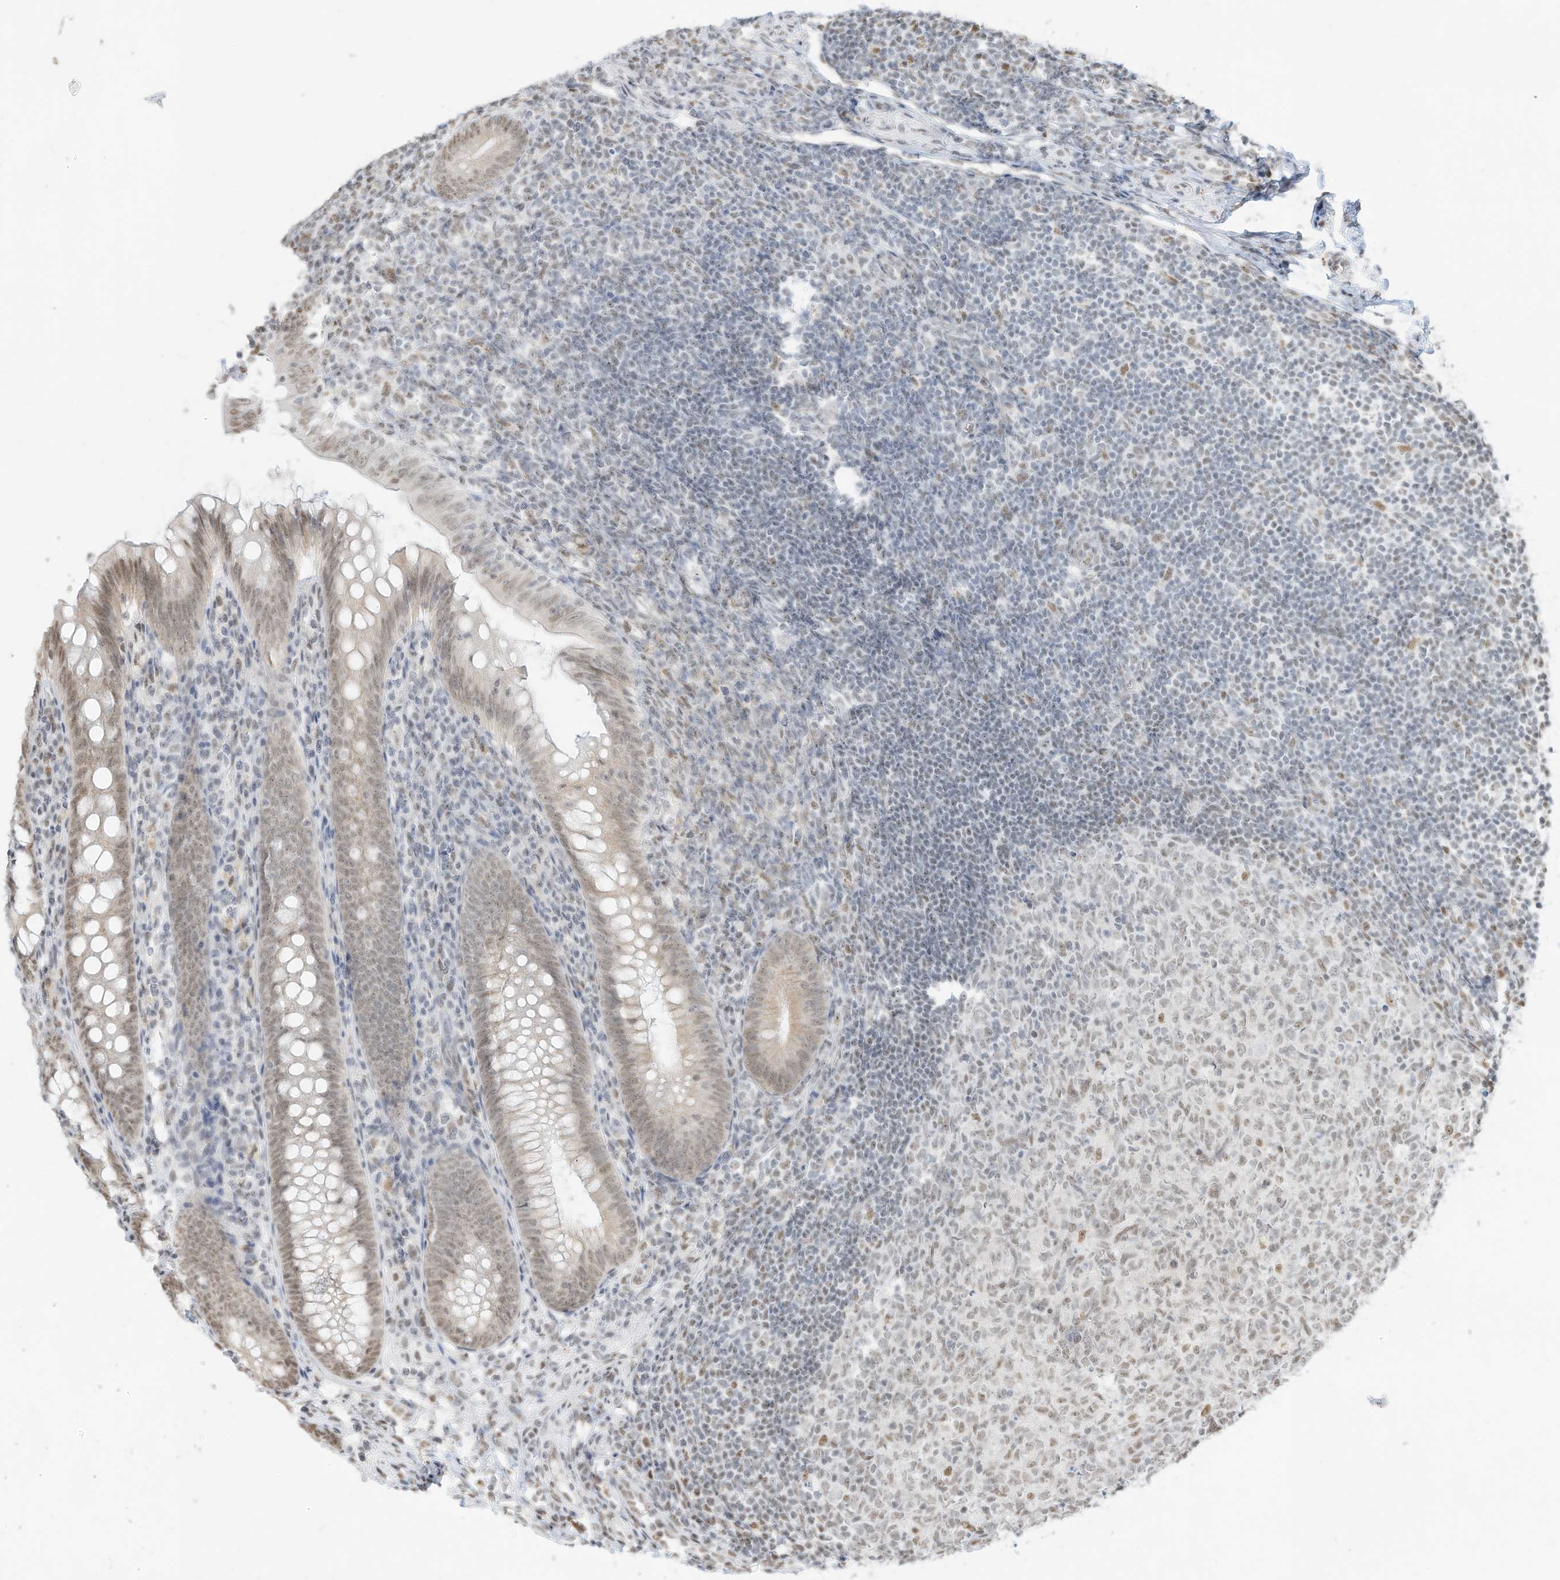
{"staining": {"intensity": "moderate", "quantity": "25%-75%", "location": "nuclear"}, "tissue": "appendix", "cell_type": "Glandular cells", "image_type": "normal", "snomed": [{"axis": "morphology", "description": "Normal tissue, NOS"}, {"axis": "topography", "description": "Appendix"}], "caption": "Appendix stained with DAB (3,3'-diaminobenzidine) immunohistochemistry shows medium levels of moderate nuclear positivity in about 25%-75% of glandular cells.", "gene": "NHSL1", "patient": {"sex": "male", "age": 14}}